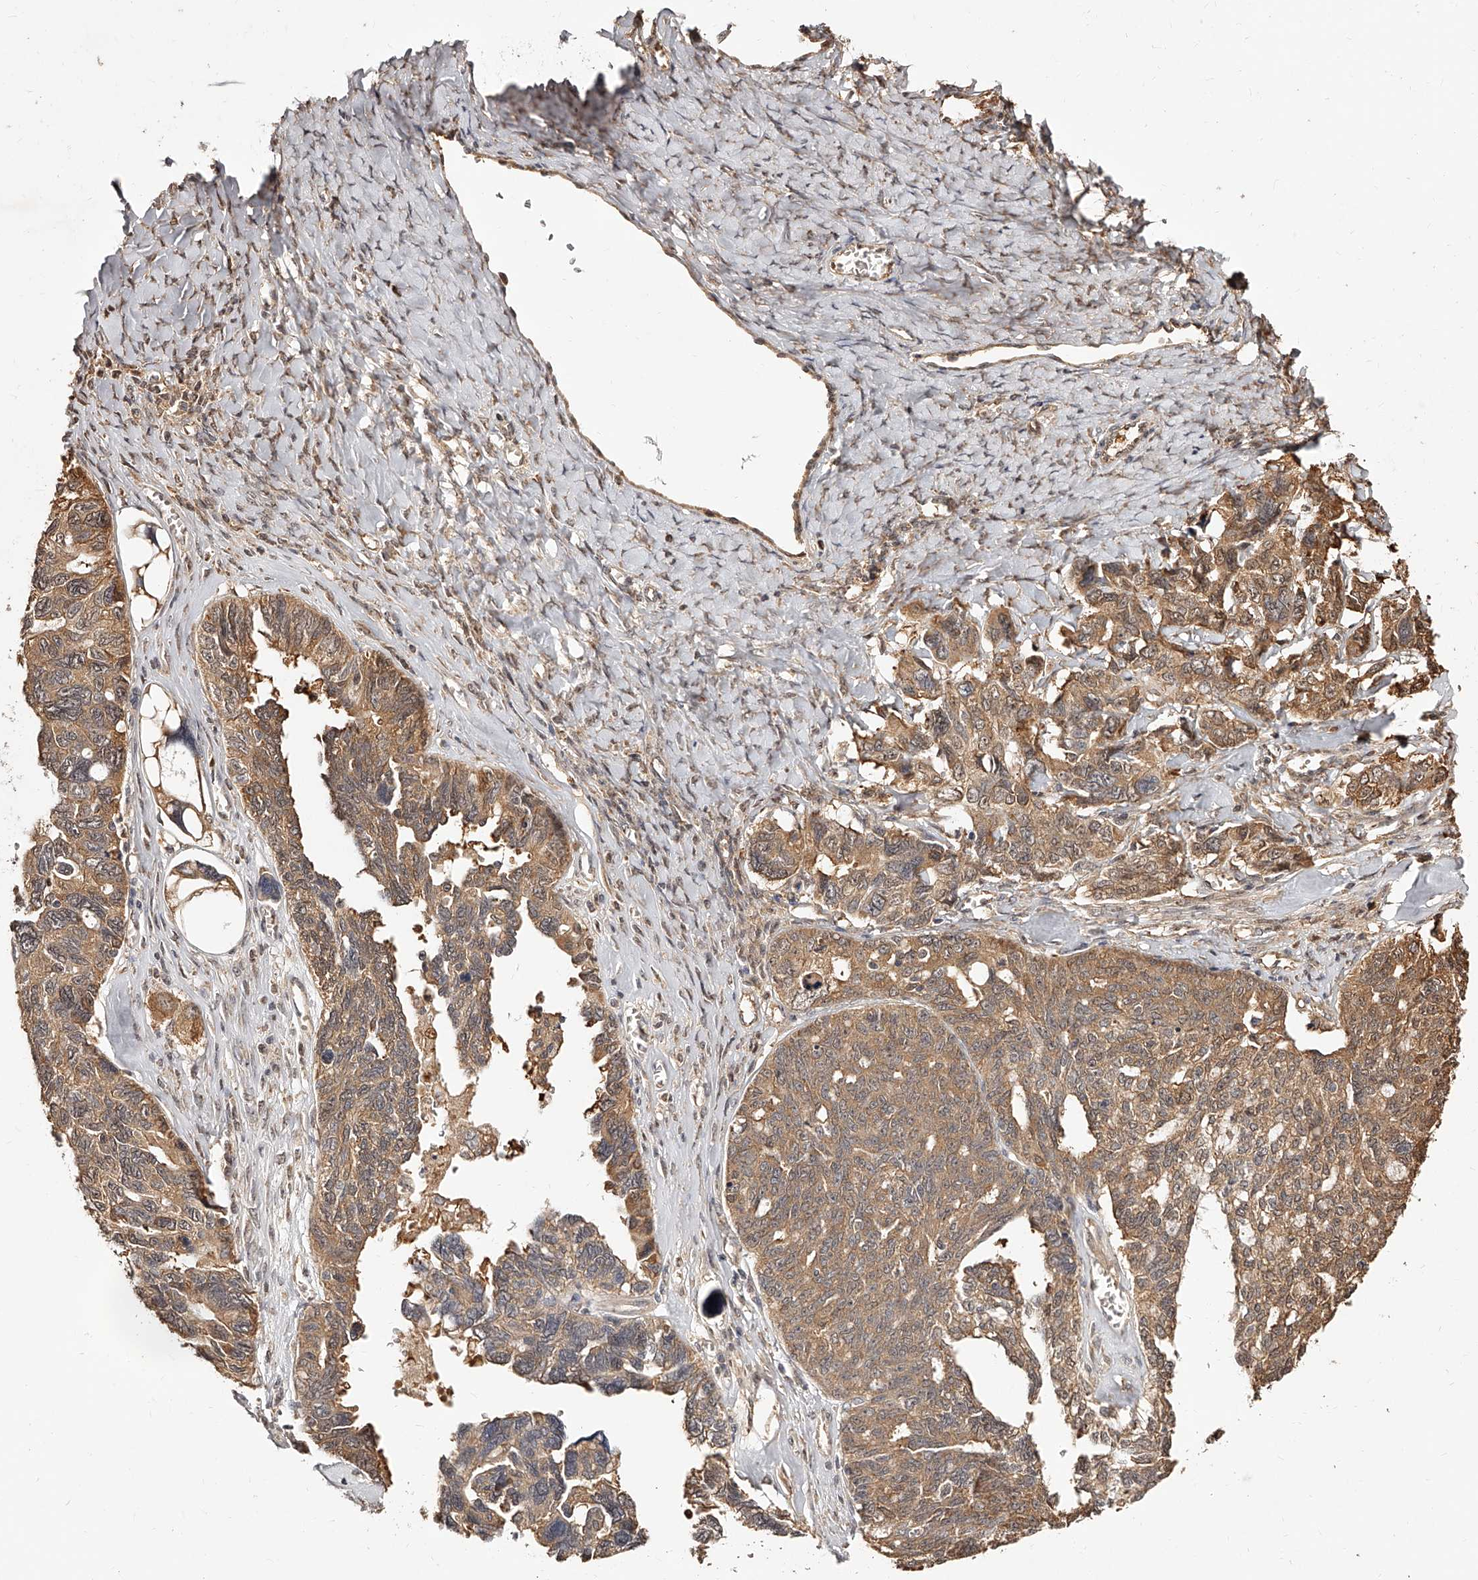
{"staining": {"intensity": "moderate", "quantity": ">75%", "location": "cytoplasmic/membranous"}, "tissue": "ovarian cancer", "cell_type": "Tumor cells", "image_type": "cancer", "snomed": [{"axis": "morphology", "description": "Cystadenocarcinoma, serous, NOS"}, {"axis": "topography", "description": "Ovary"}], "caption": "Immunohistochemistry micrograph of neoplastic tissue: ovarian serous cystadenocarcinoma stained using immunohistochemistry demonstrates medium levels of moderate protein expression localized specifically in the cytoplasmic/membranous of tumor cells, appearing as a cytoplasmic/membranous brown color.", "gene": "ZNF582", "patient": {"sex": "female", "age": 79}}